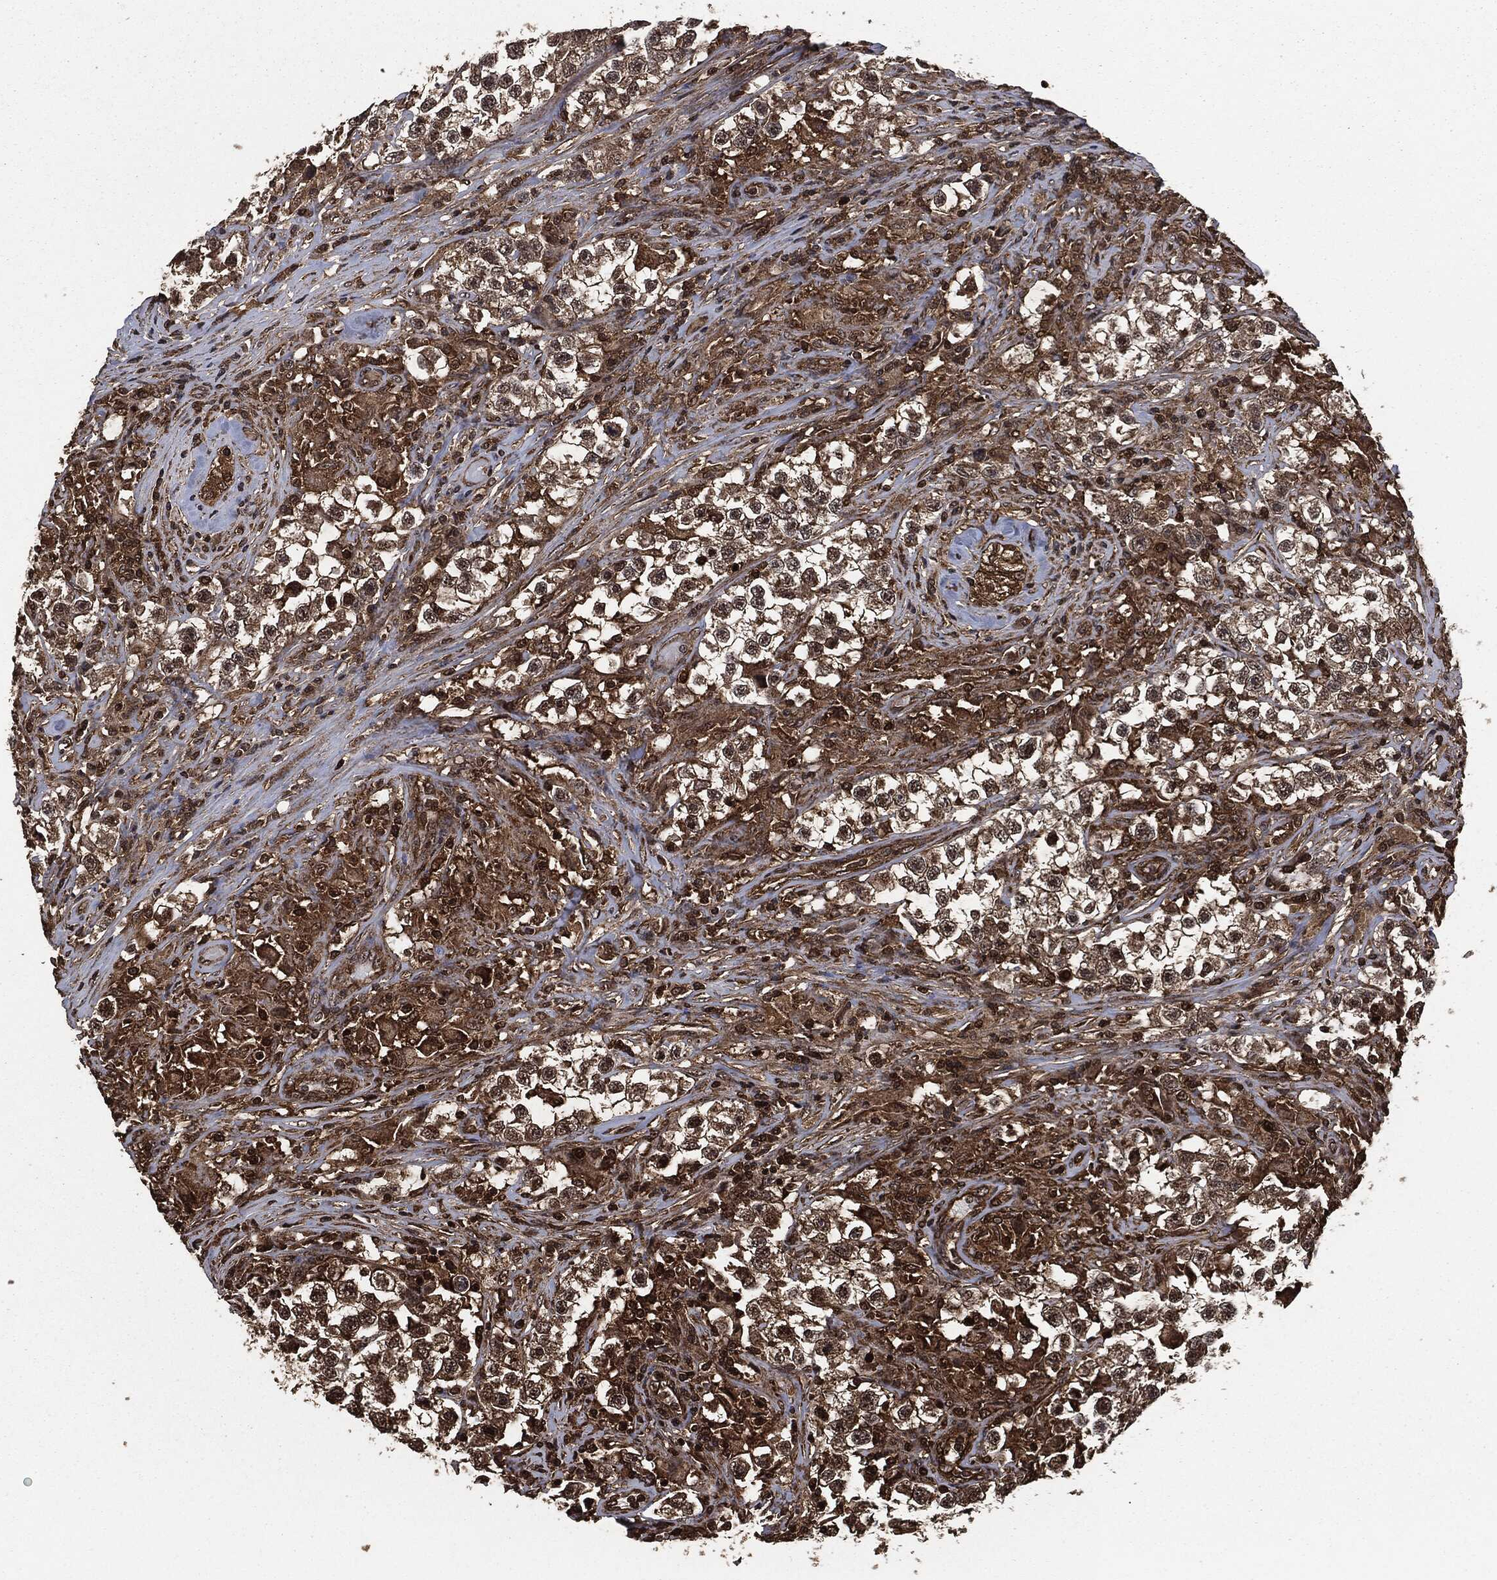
{"staining": {"intensity": "moderate", "quantity": ">75%", "location": "cytoplasmic/membranous"}, "tissue": "testis cancer", "cell_type": "Tumor cells", "image_type": "cancer", "snomed": [{"axis": "morphology", "description": "Seminoma, NOS"}, {"axis": "topography", "description": "Testis"}], "caption": "Approximately >75% of tumor cells in human testis seminoma display moderate cytoplasmic/membranous protein positivity as visualized by brown immunohistochemical staining.", "gene": "HRAS", "patient": {"sex": "male", "age": 46}}